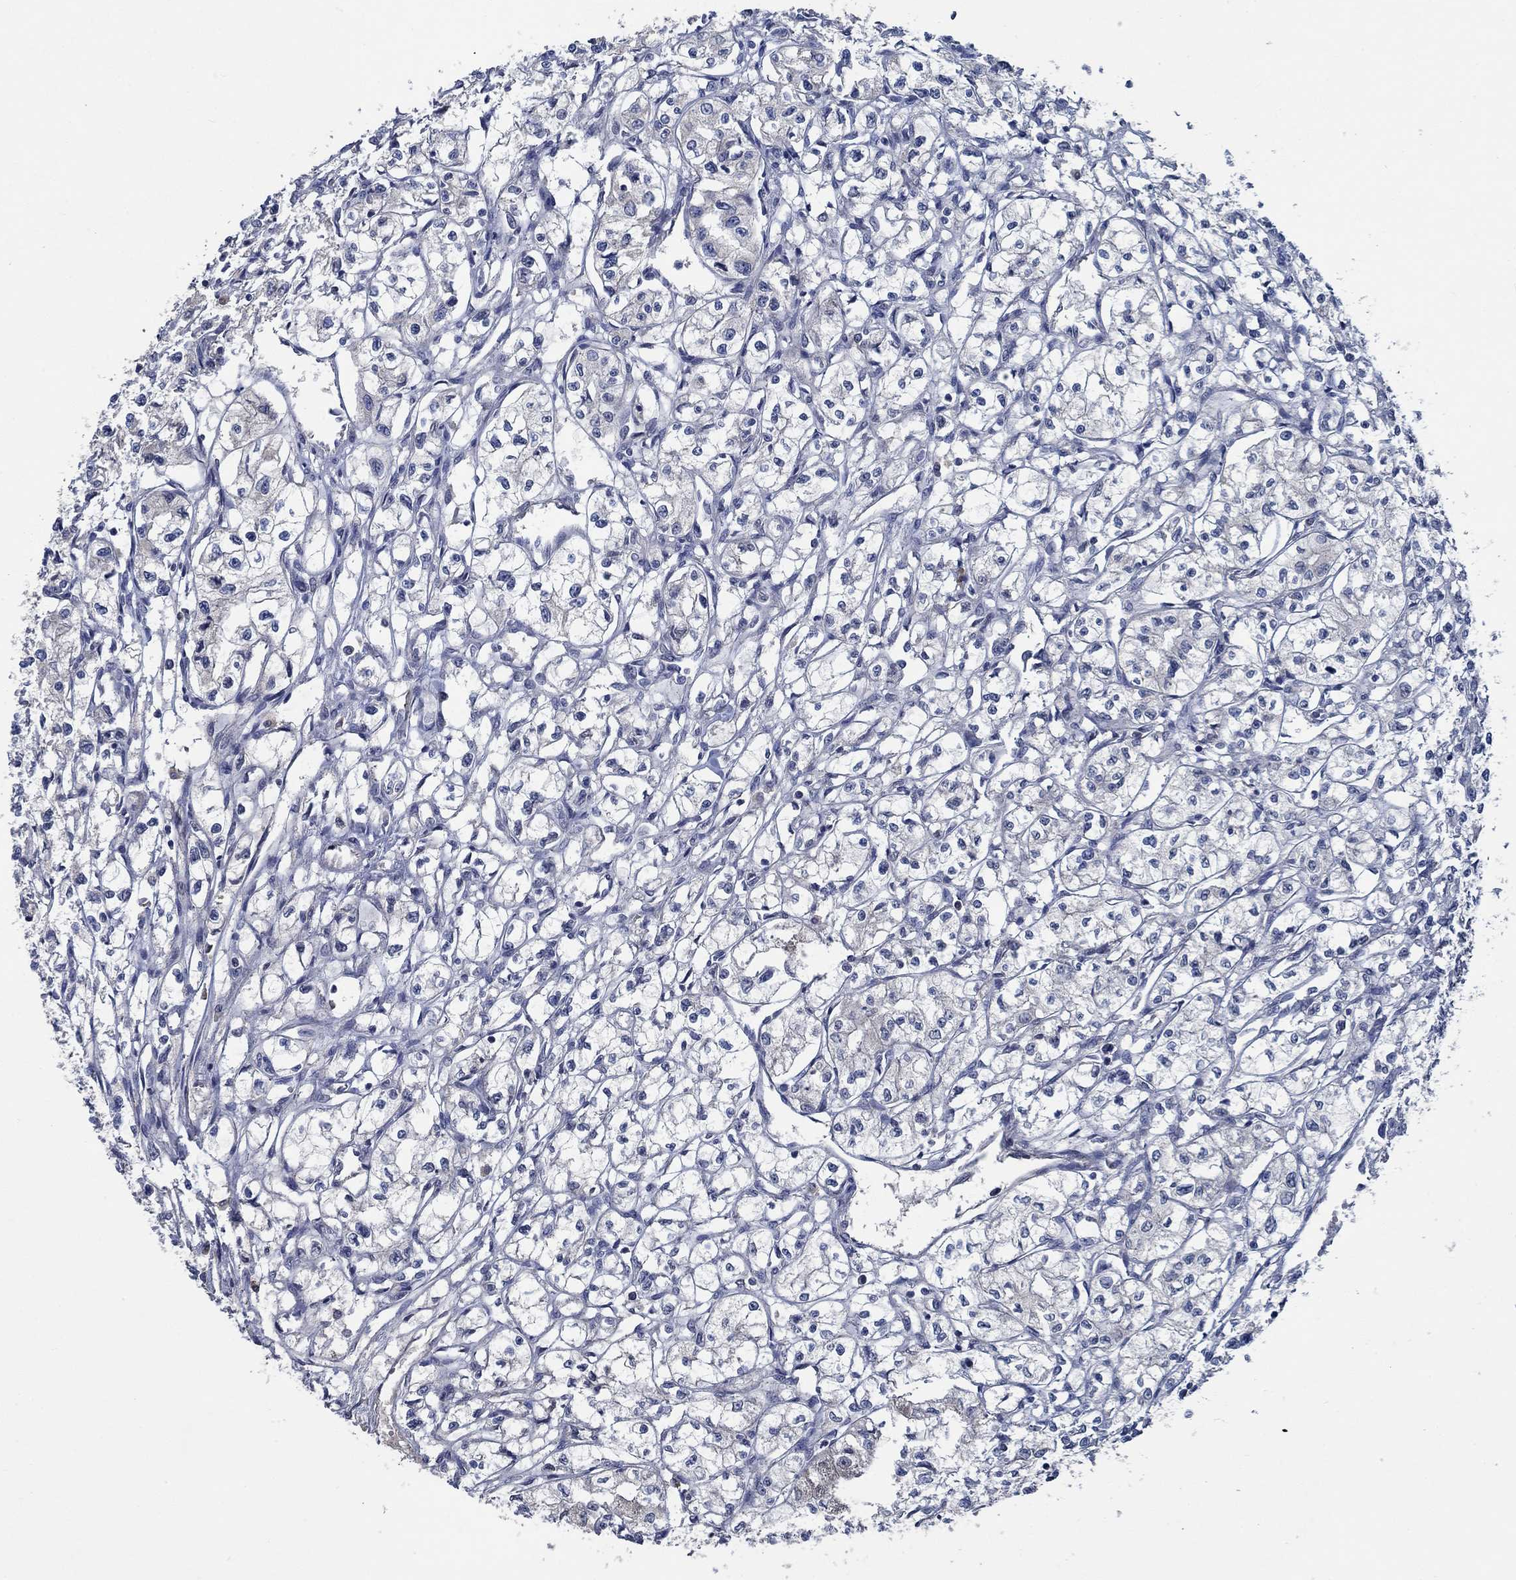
{"staining": {"intensity": "negative", "quantity": "none", "location": "none"}, "tissue": "renal cancer", "cell_type": "Tumor cells", "image_type": "cancer", "snomed": [{"axis": "morphology", "description": "Adenocarcinoma, NOS"}, {"axis": "topography", "description": "Kidney"}], "caption": "An immunohistochemistry photomicrograph of renal cancer (adenocarcinoma) is shown. There is no staining in tumor cells of renal cancer (adenocarcinoma).", "gene": "OBSCN", "patient": {"sex": "male", "age": 56}}